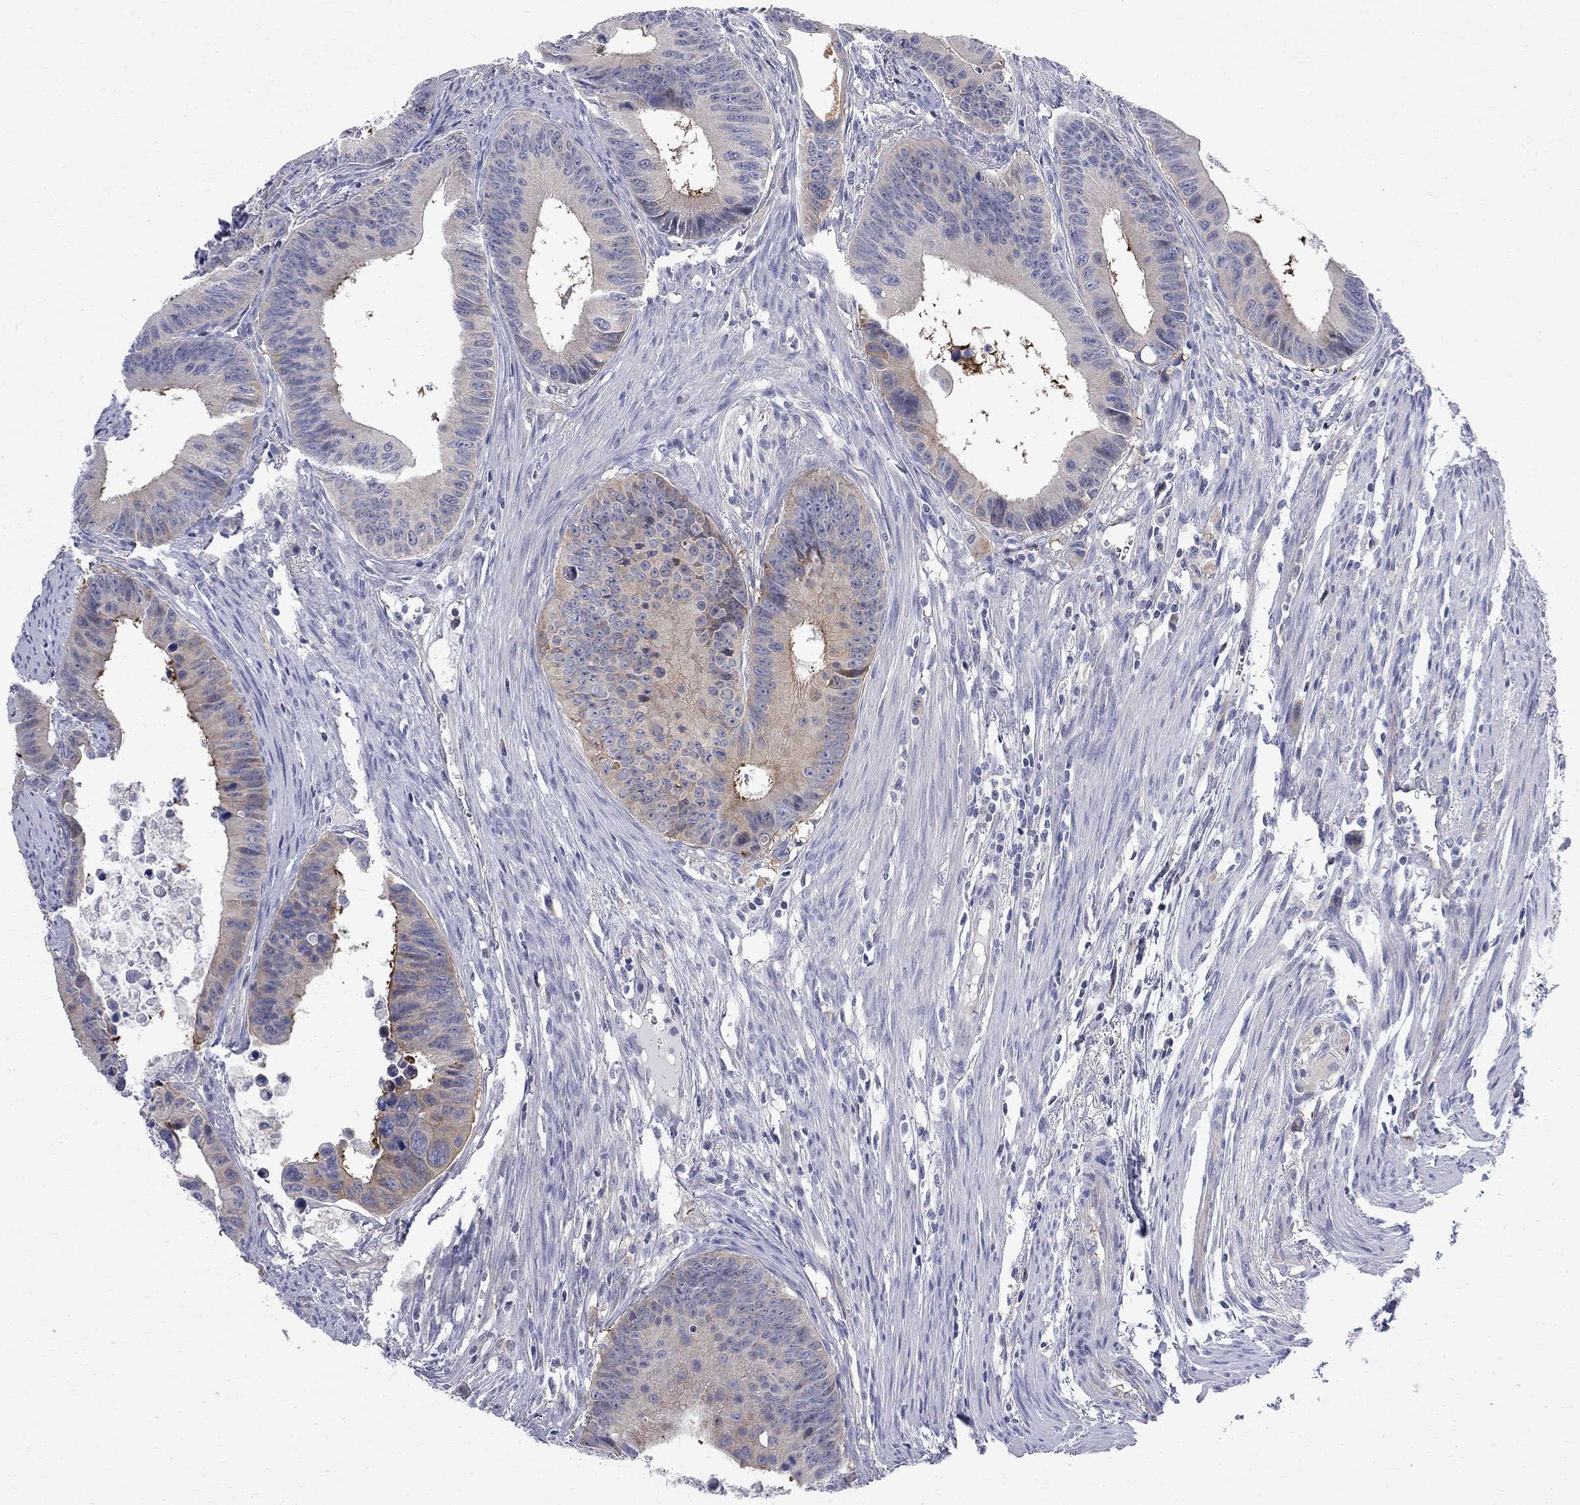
{"staining": {"intensity": "negative", "quantity": "none", "location": "none"}, "tissue": "colorectal cancer", "cell_type": "Tumor cells", "image_type": "cancer", "snomed": [{"axis": "morphology", "description": "Adenocarcinoma, NOS"}, {"axis": "topography", "description": "Colon"}], "caption": "Immunohistochemistry image of human colorectal adenocarcinoma stained for a protein (brown), which reveals no staining in tumor cells.", "gene": "GALNT8", "patient": {"sex": "female", "age": 87}}